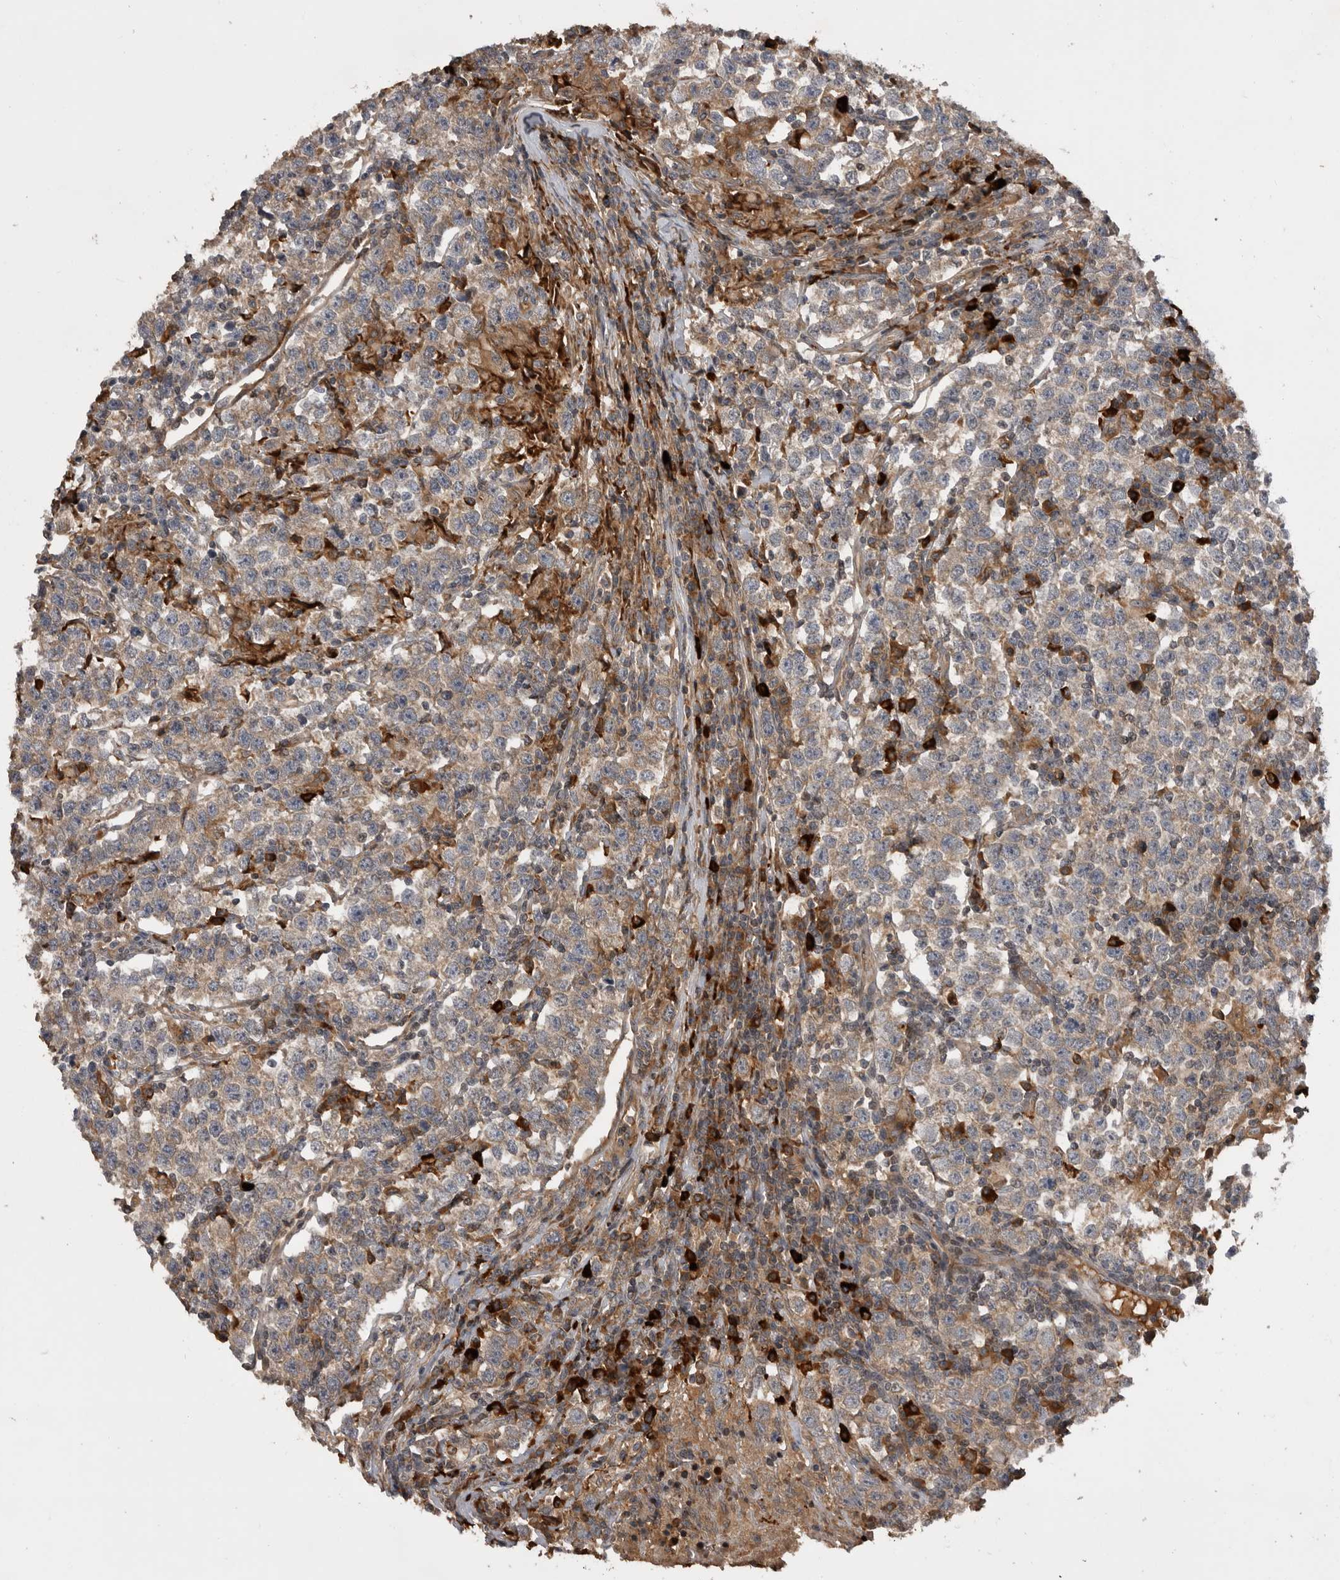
{"staining": {"intensity": "weak", "quantity": "<25%", "location": "cytoplasmic/membranous"}, "tissue": "testis cancer", "cell_type": "Tumor cells", "image_type": "cancer", "snomed": [{"axis": "morphology", "description": "Normal tissue, NOS"}, {"axis": "morphology", "description": "Seminoma, NOS"}, {"axis": "topography", "description": "Testis"}], "caption": "Protein analysis of testis cancer (seminoma) demonstrates no significant staining in tumor cells. (DAB IHC with hematoxylin counter stain).", "gene": "RAB3GAP2", "patient": {"sex": "male", "age": 43}}